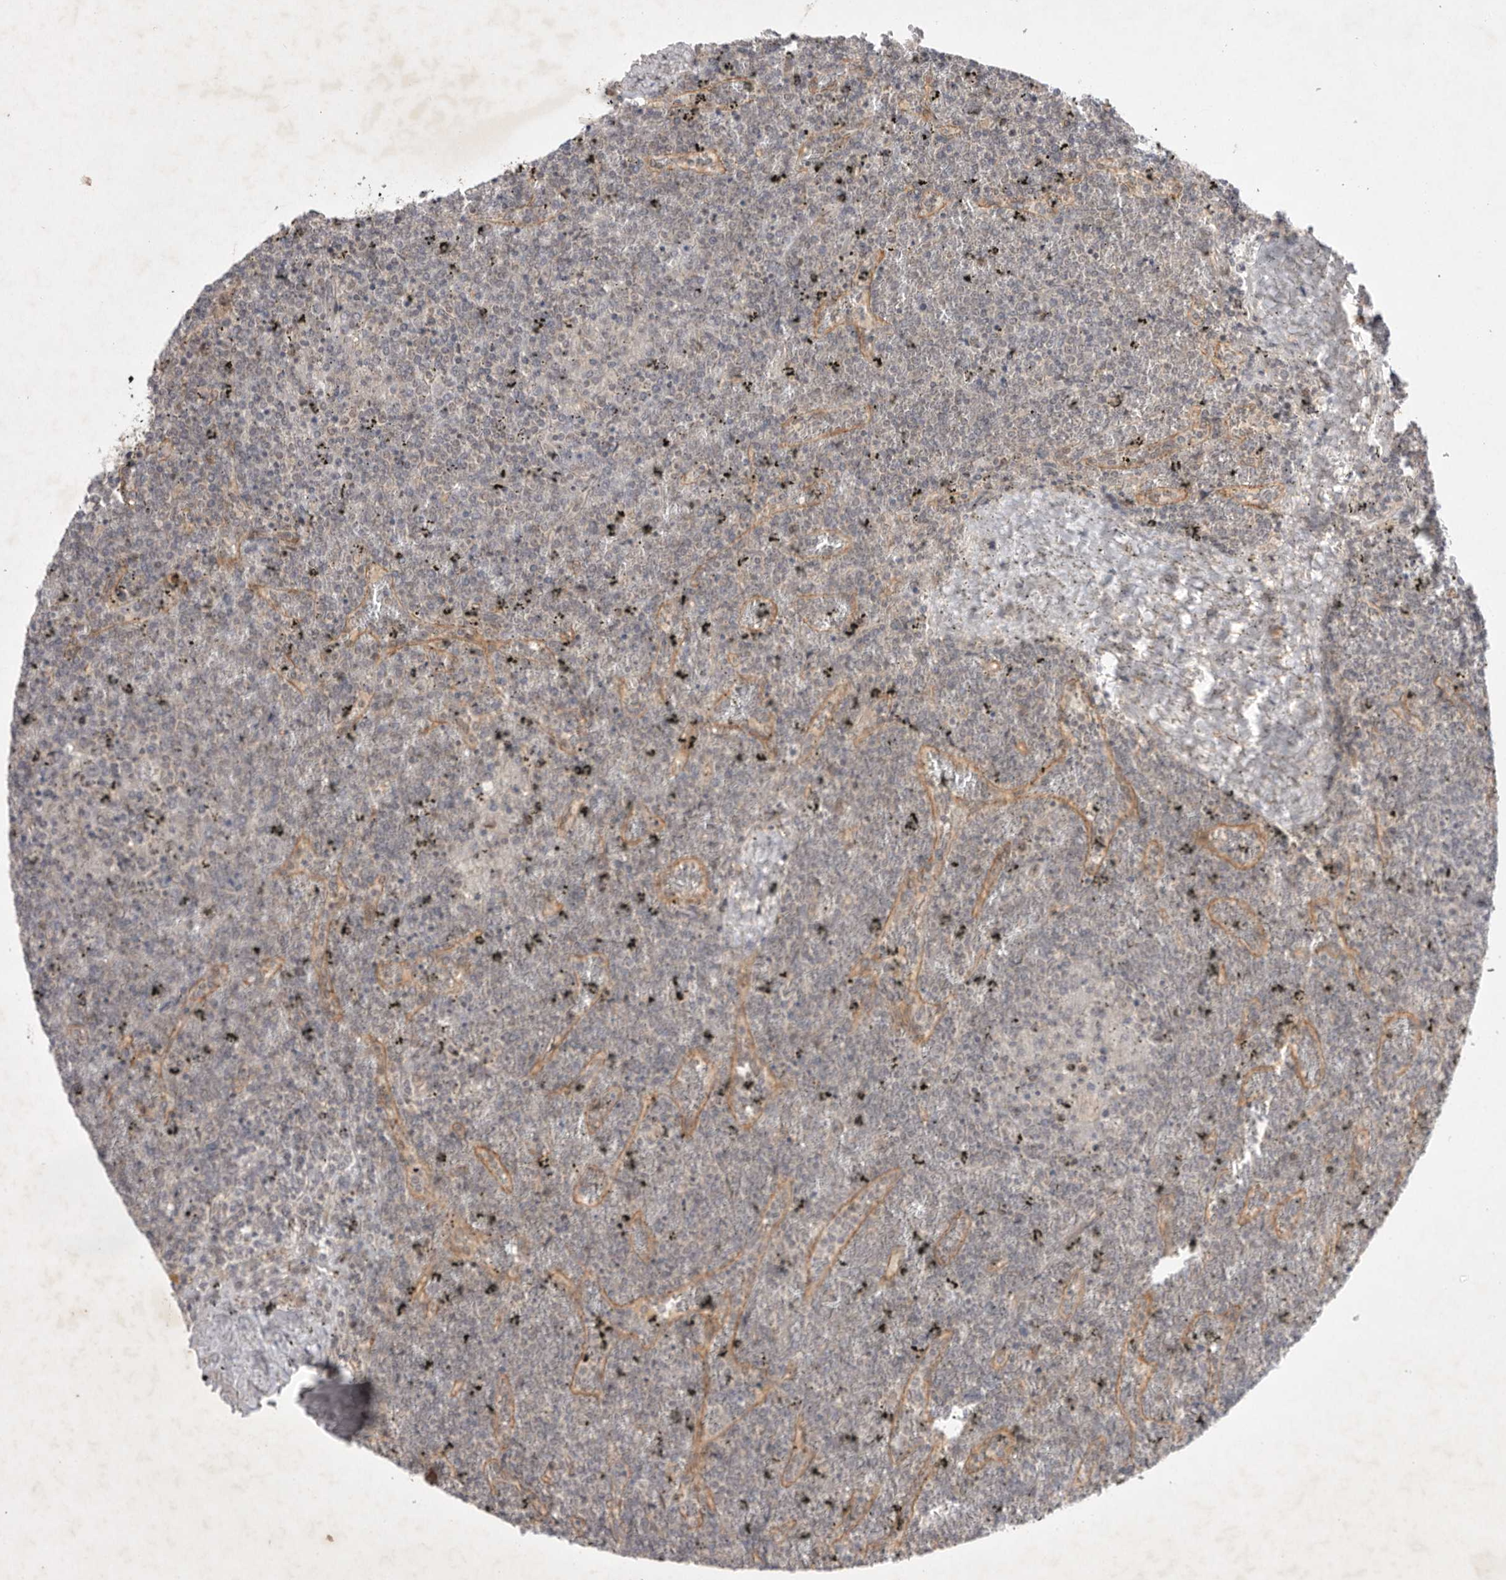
{"staining": {"intensity": "negative", "quantity": "none", "location": "none"}, "tissue": "lymphoma", "cell_type": "Tumor cells", "image_type": "cancer", "snomed": [{"axis": "morphology", "description": "Malignant lymphoma, non-Hodgkin's type, Low grade"}, {"axis": "topography", "description": "Spleen"}], "caption": "This is a histopathology image of IHC staining of lymphoma, which shows no positivity in tumor cells. Nuclei are stained in blue.", "gene": "PTPDC1", "patient": {"sex": "female", "age": 19}}